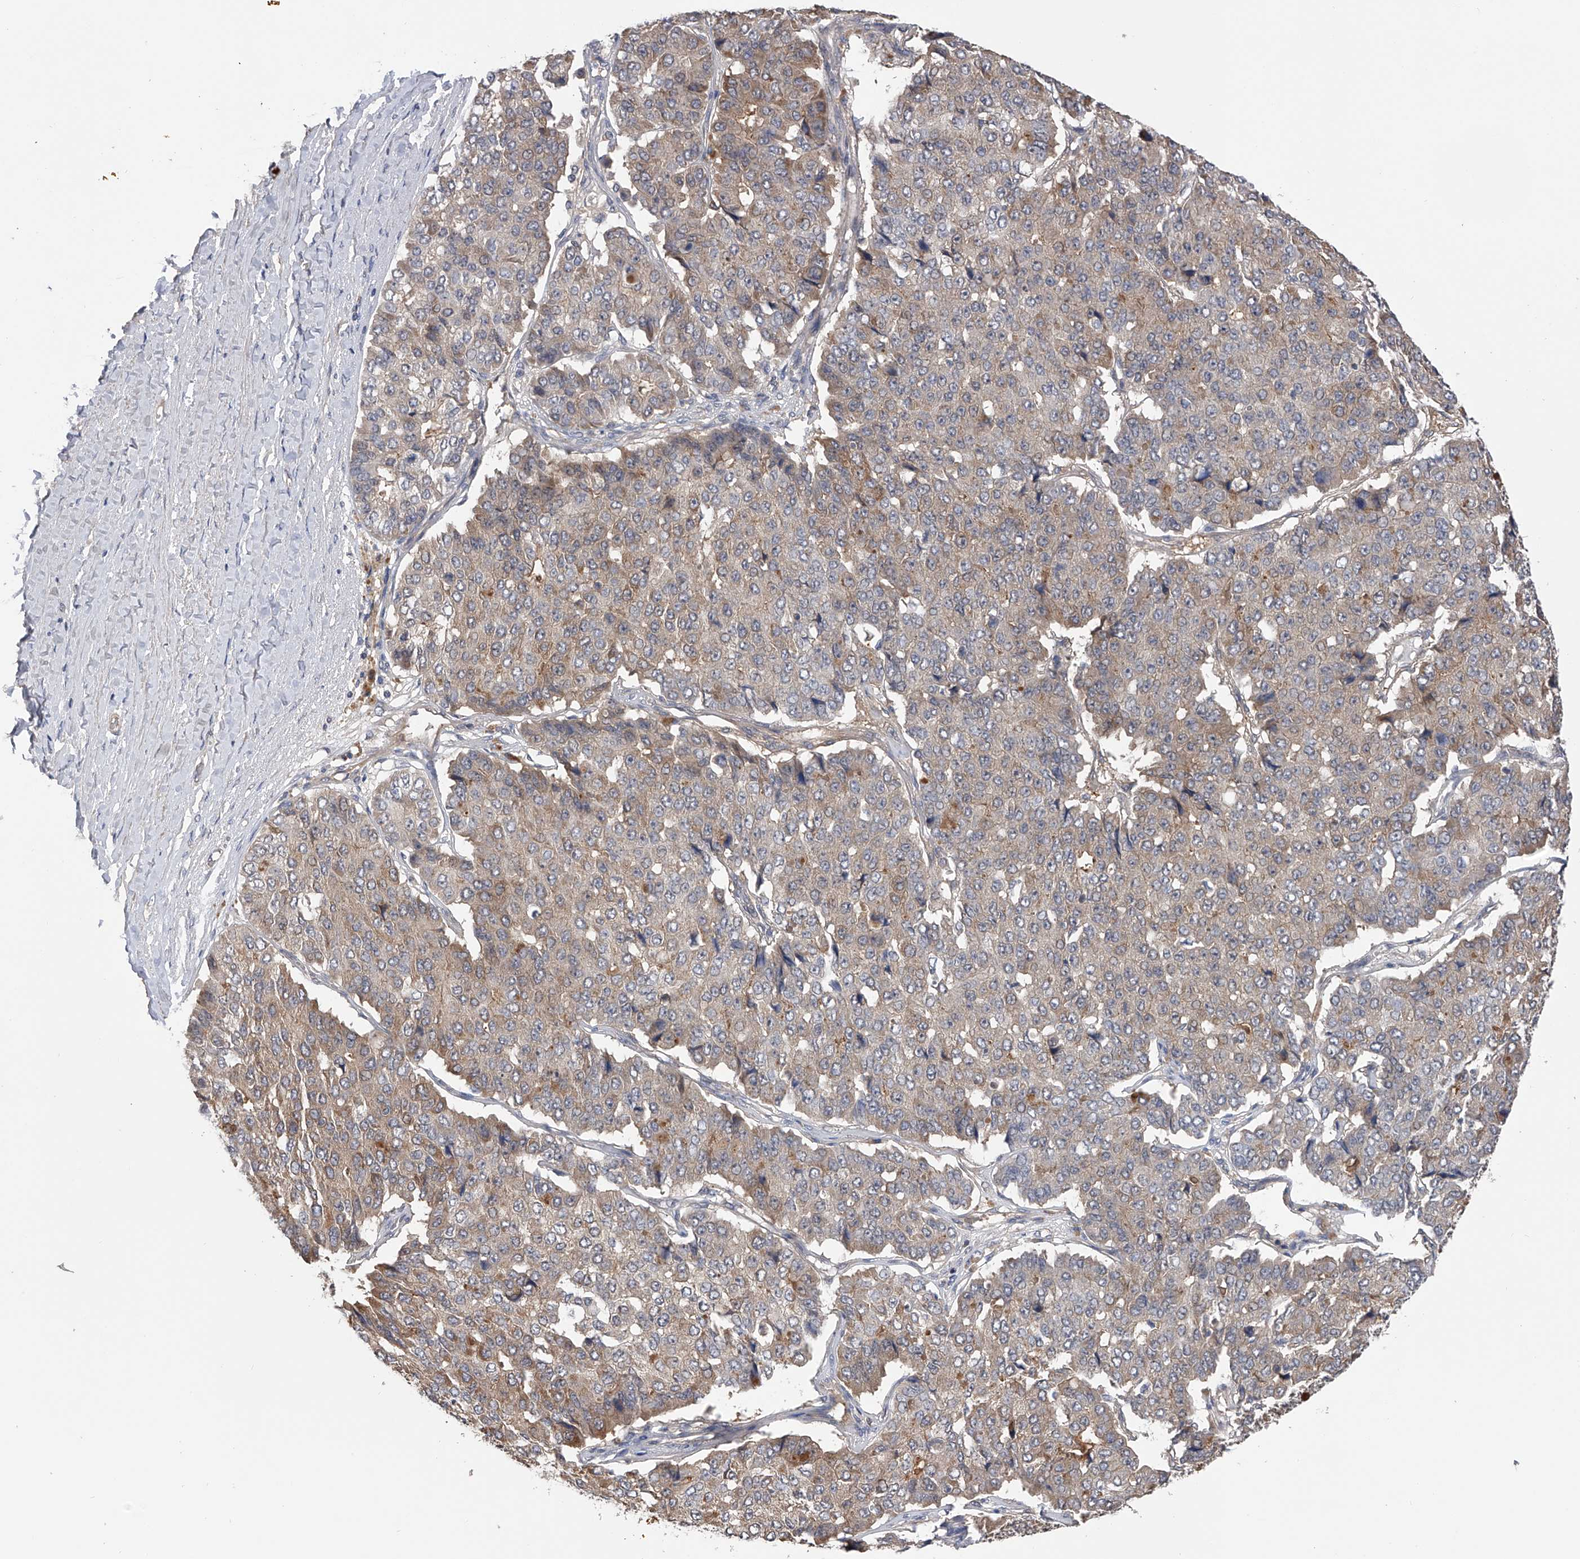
{"staining": {"intensity": "negative", "quantity": "none", "location": "none"}, "tissue": "pancreatic cancer", "cell_type": "Tumor cells", "image_type": "cancer", "snomed": [{"axis": "morphology", "description": "Adenocarcinoma, NOS"}, {"axis": "topography", "description": "Pancreas"}], "caption": "This is a image of immunohistochemistry (IHC) staining of adenocarcinoma (pancreatic), which shows no staining in tumor cells.", "gene": "CFAP298", "patient": {"sex": "male", "age": 50}}